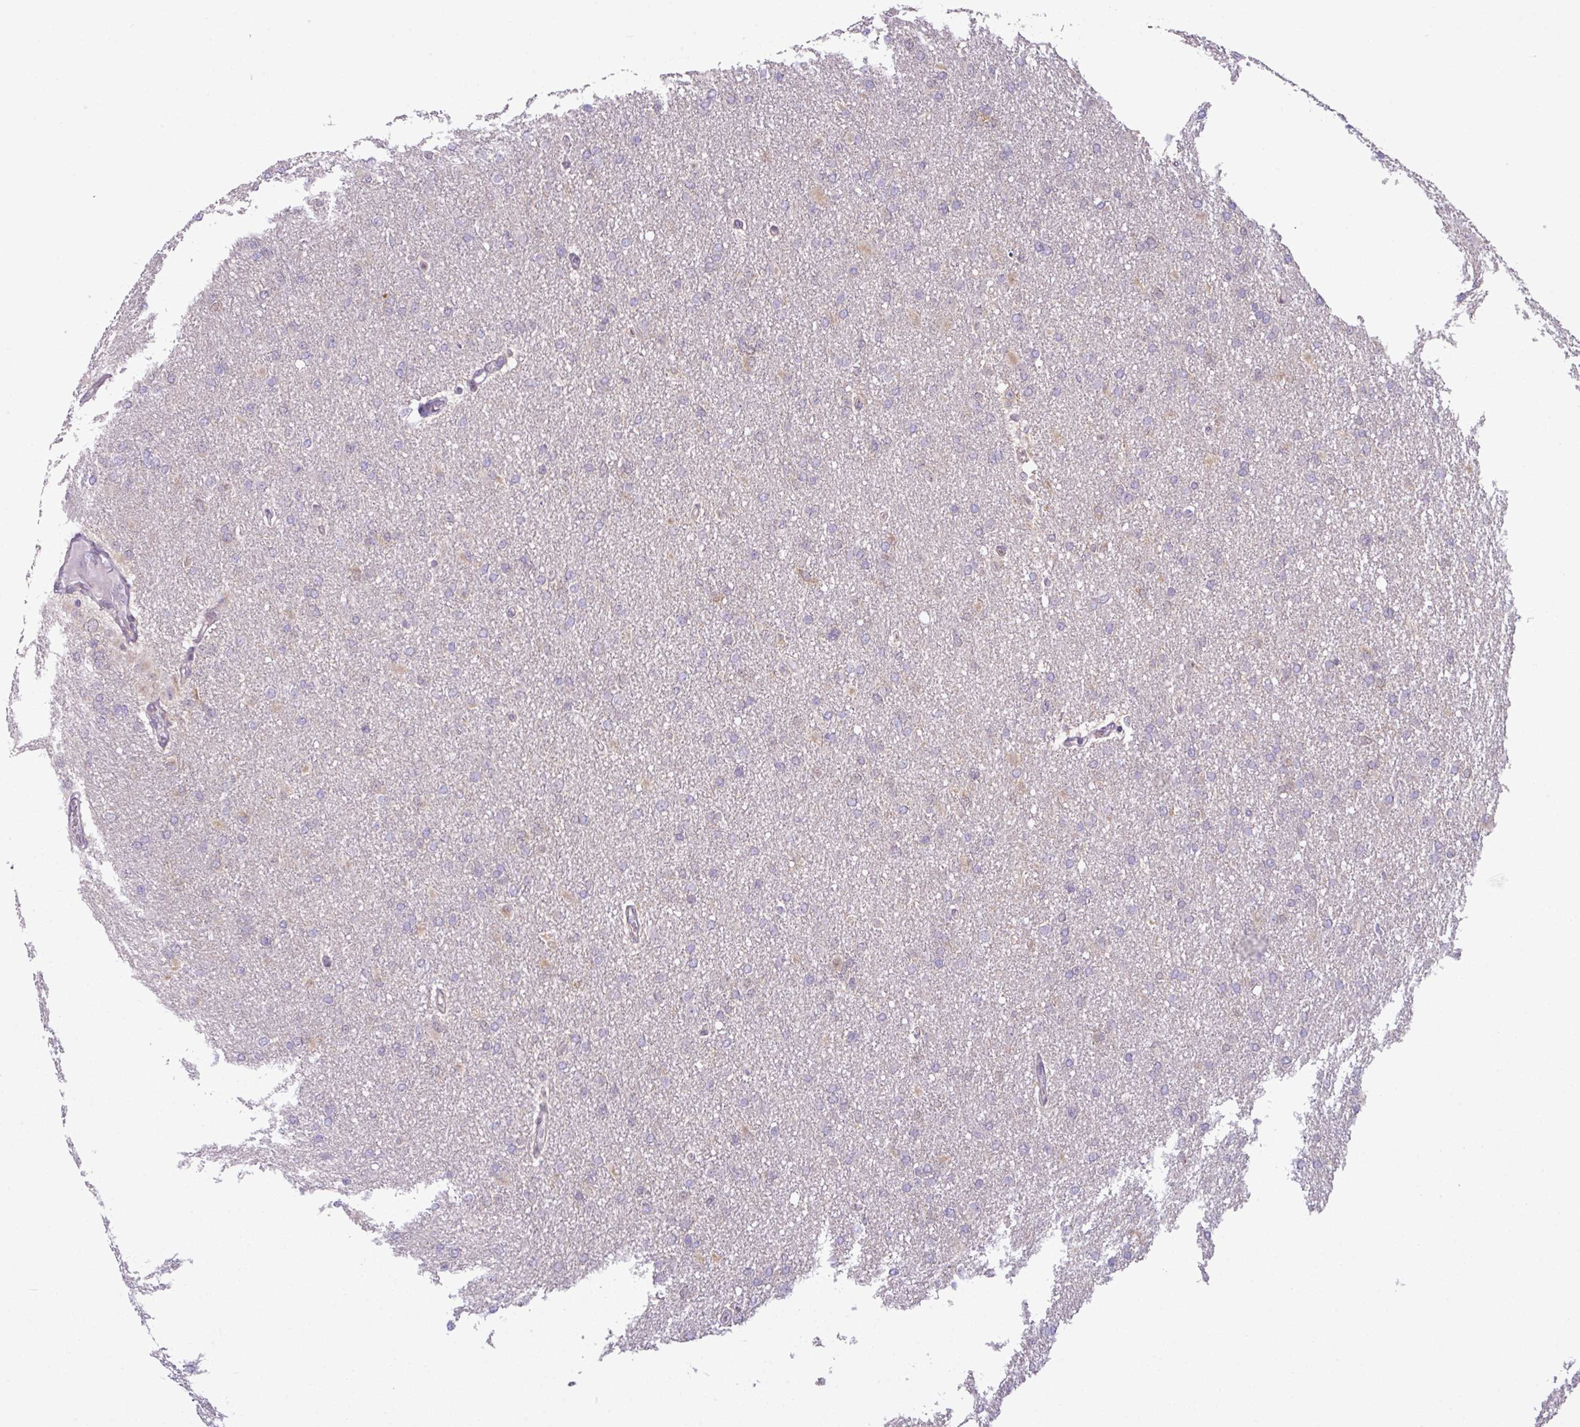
{"staining": {"intensity": "negative", "quantity": "none", "location": "none"}, "tissue": "glioma", "cell_type": "Tumor cells", "image_type": "cancer", "snomed": [{"axis": "morphology", "description": "Glioma, malignant, High grade"}, {"axis": "topography", "description": "Cerebral cortex"}], "caption": "Immunohistochemical staining of malignant high-grade glioma displays no significant positivity in tumor cells.", "gene": "TTLL12", "patient": {"sex": "female", "age": 36}}